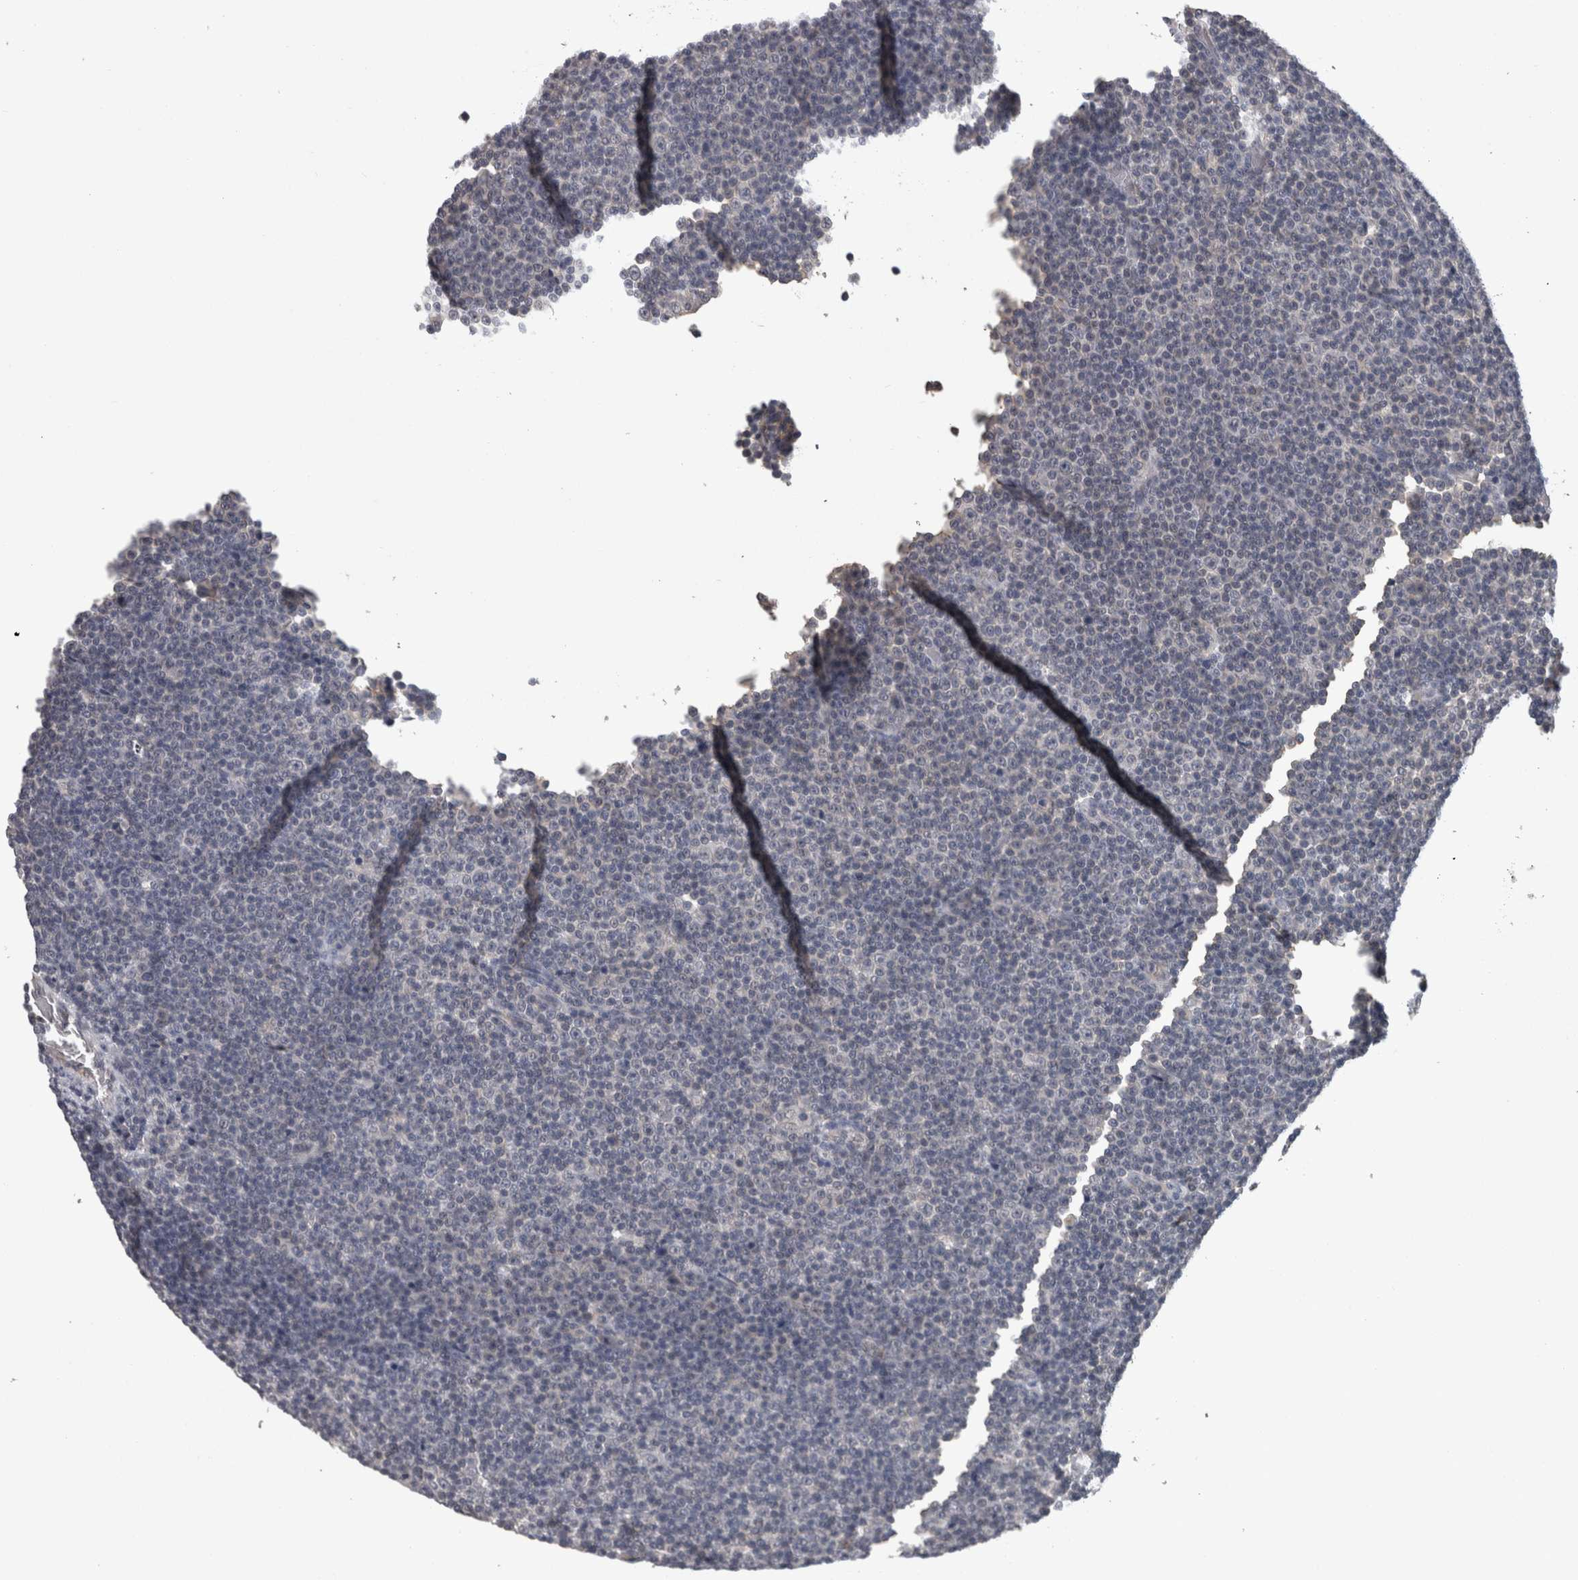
{"staining": {"intensity": "negative", "quantity": "none", "location": "none"}, "tissue": "lymphoma", "cell_type": "Tumor cells", "image_type": "cancer", "snomed": [{"axis": "morphology", "description": "Malignant lymphoma, non-Hodgkin's type, Low grade"}, {"axis": "topography", "description": "Lymph node"}], "caption": "Tumor cells are negative for protein expression in human lymphoma.", "gene": "PON3", "patient": {"sex": "female", "age": 67}}